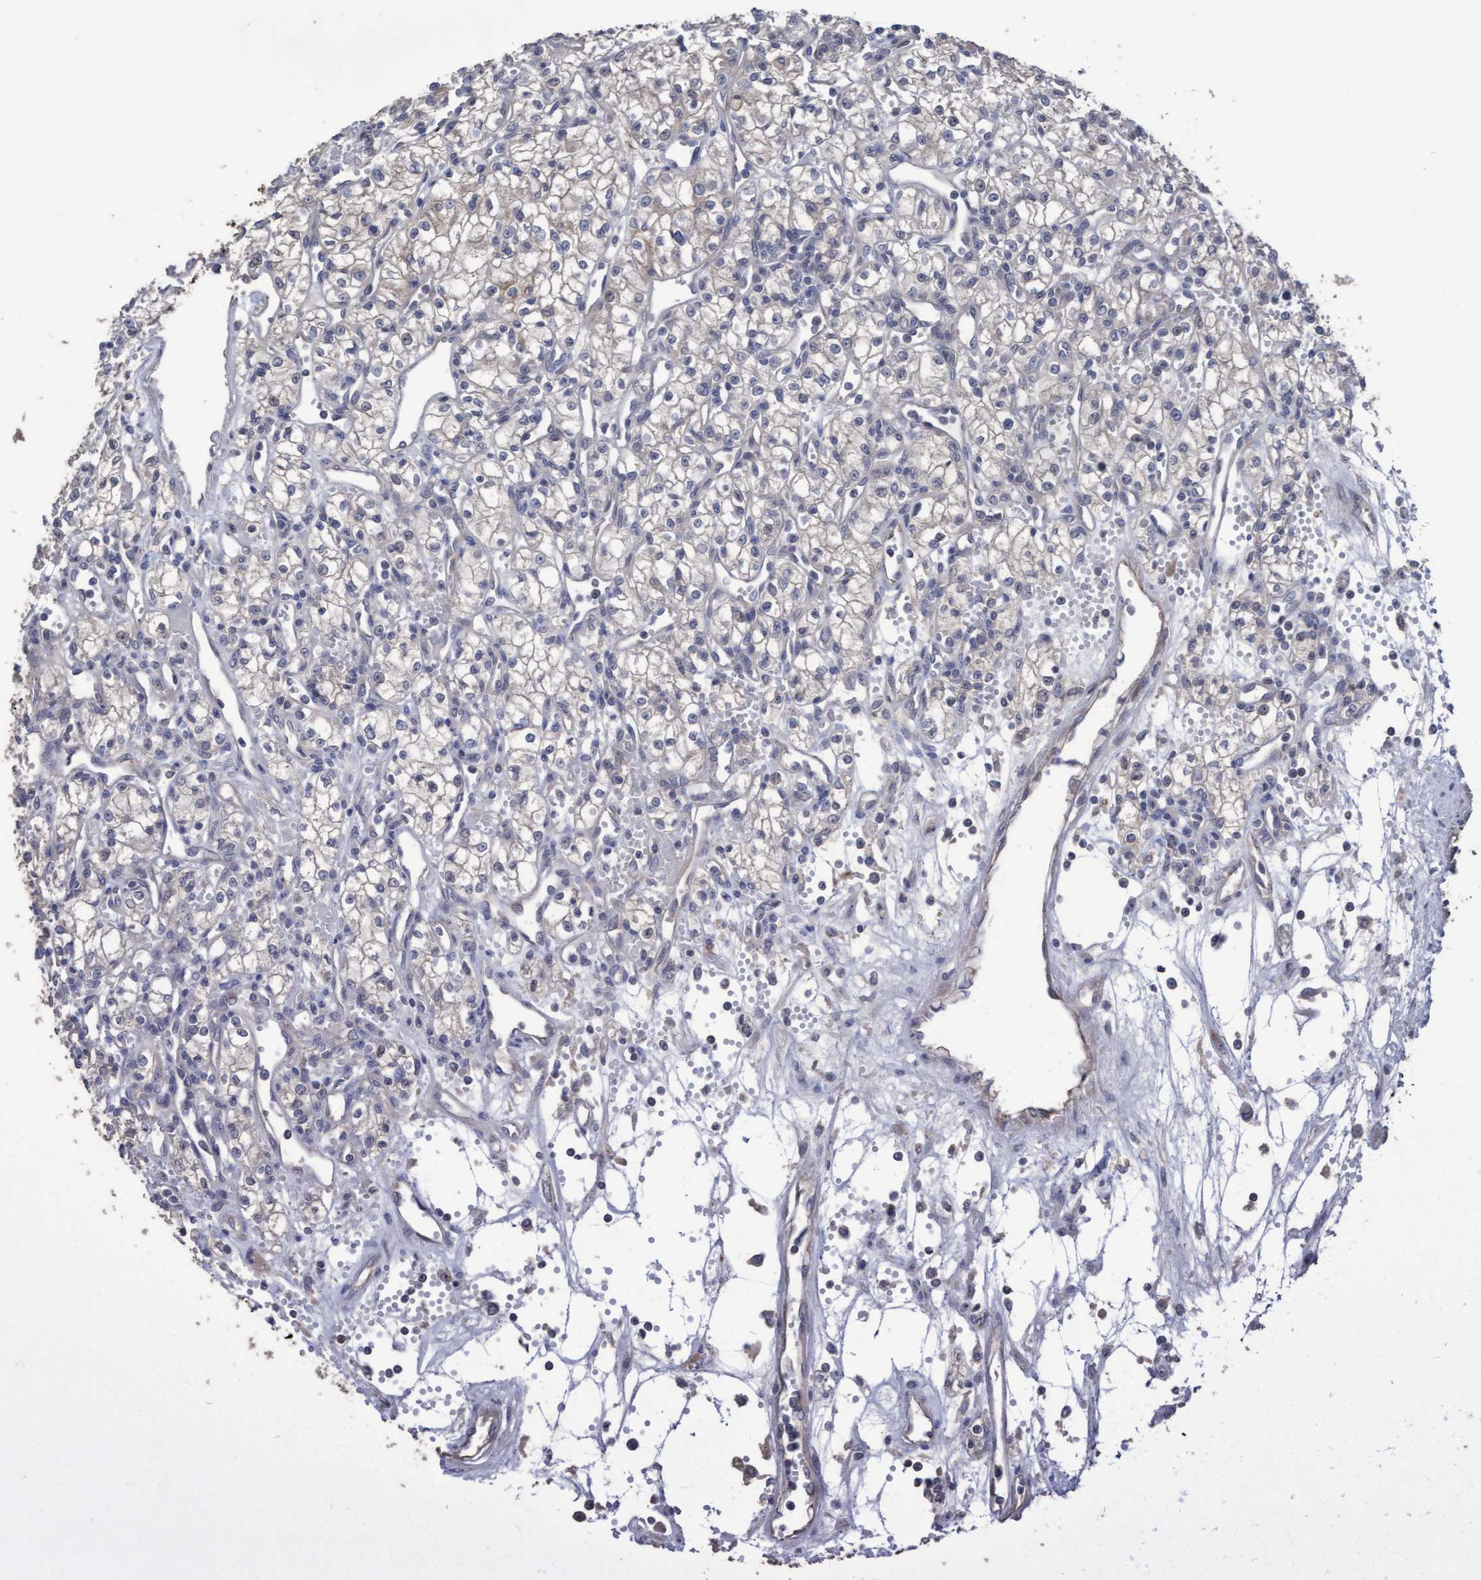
{"staining": {"intensity": "negative", "quantity": "none", "location": "none"}, "tissue": "renal cancer", "cell_type": "Tumor cells", "image_type": "cancer", "snomed": [{"axis": "morphology", "description": "Adenocarcinoma, NOS"}, {"axis": "topography", "description": "Kidney"}], "caption": "The histopathology image shows no significant expression in tumor cells of renal cancer (adenocarcinoma).", "gene": "KRT24", "patient": {"sex": "male", "age": 59}}